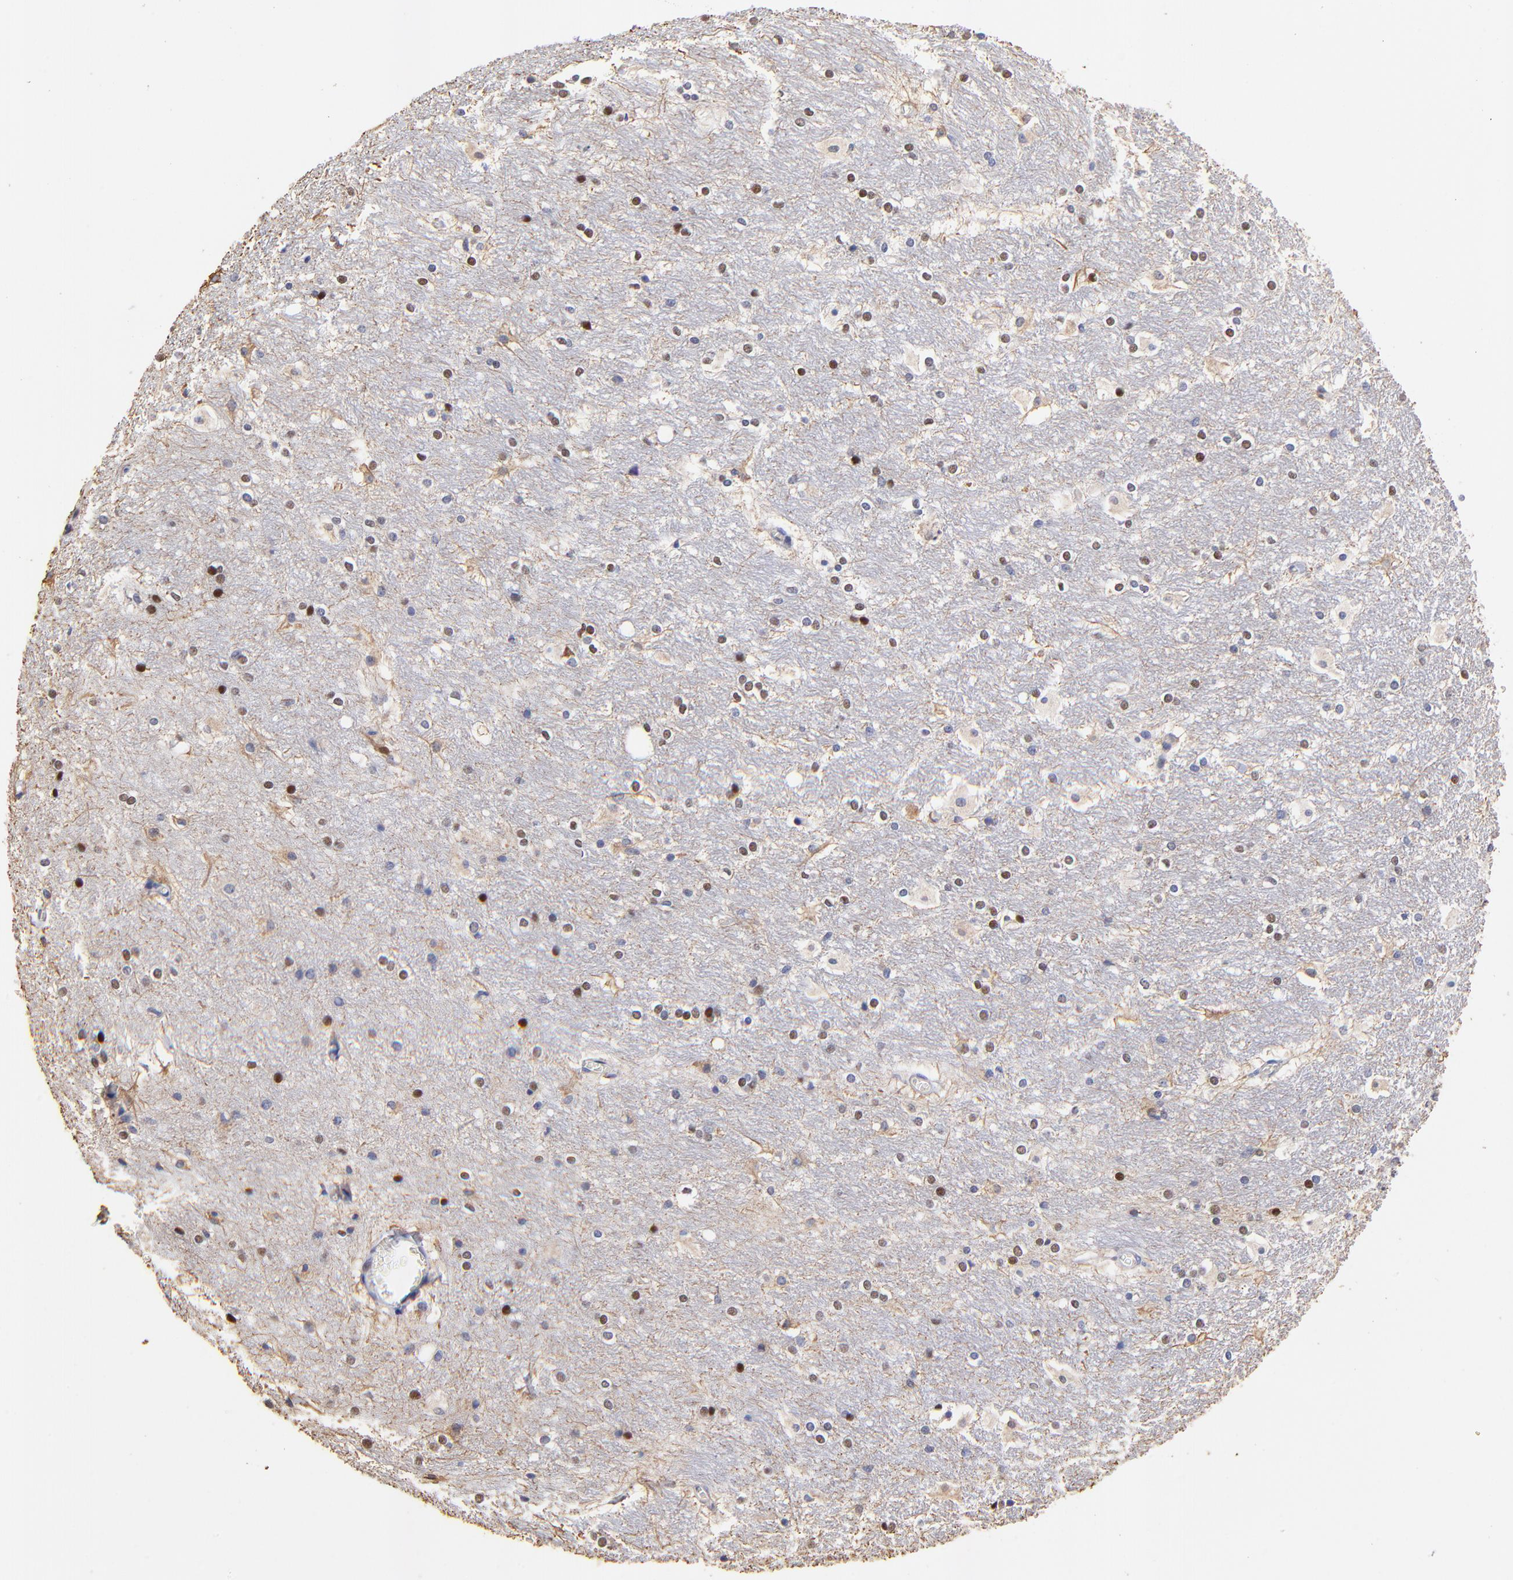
{"staining": {"intensity": "negative", "quantity": "none", "location": "none"}, "tissue": "hippocampus", "cell_type": "Glial cells", "image_type": "normal", "snomed": [{"axis": "morphology", "description": "Normal tissue, NOS"}, {"axis": "topography", "description": "Hippocampus"}], "caption": "Glial cells are negative for brown protein staining in unremarkable hippocampus. Nuclei are stained in blue.", "gene": "BBOF1", "patient": {"sex": "female", "age": 19}}